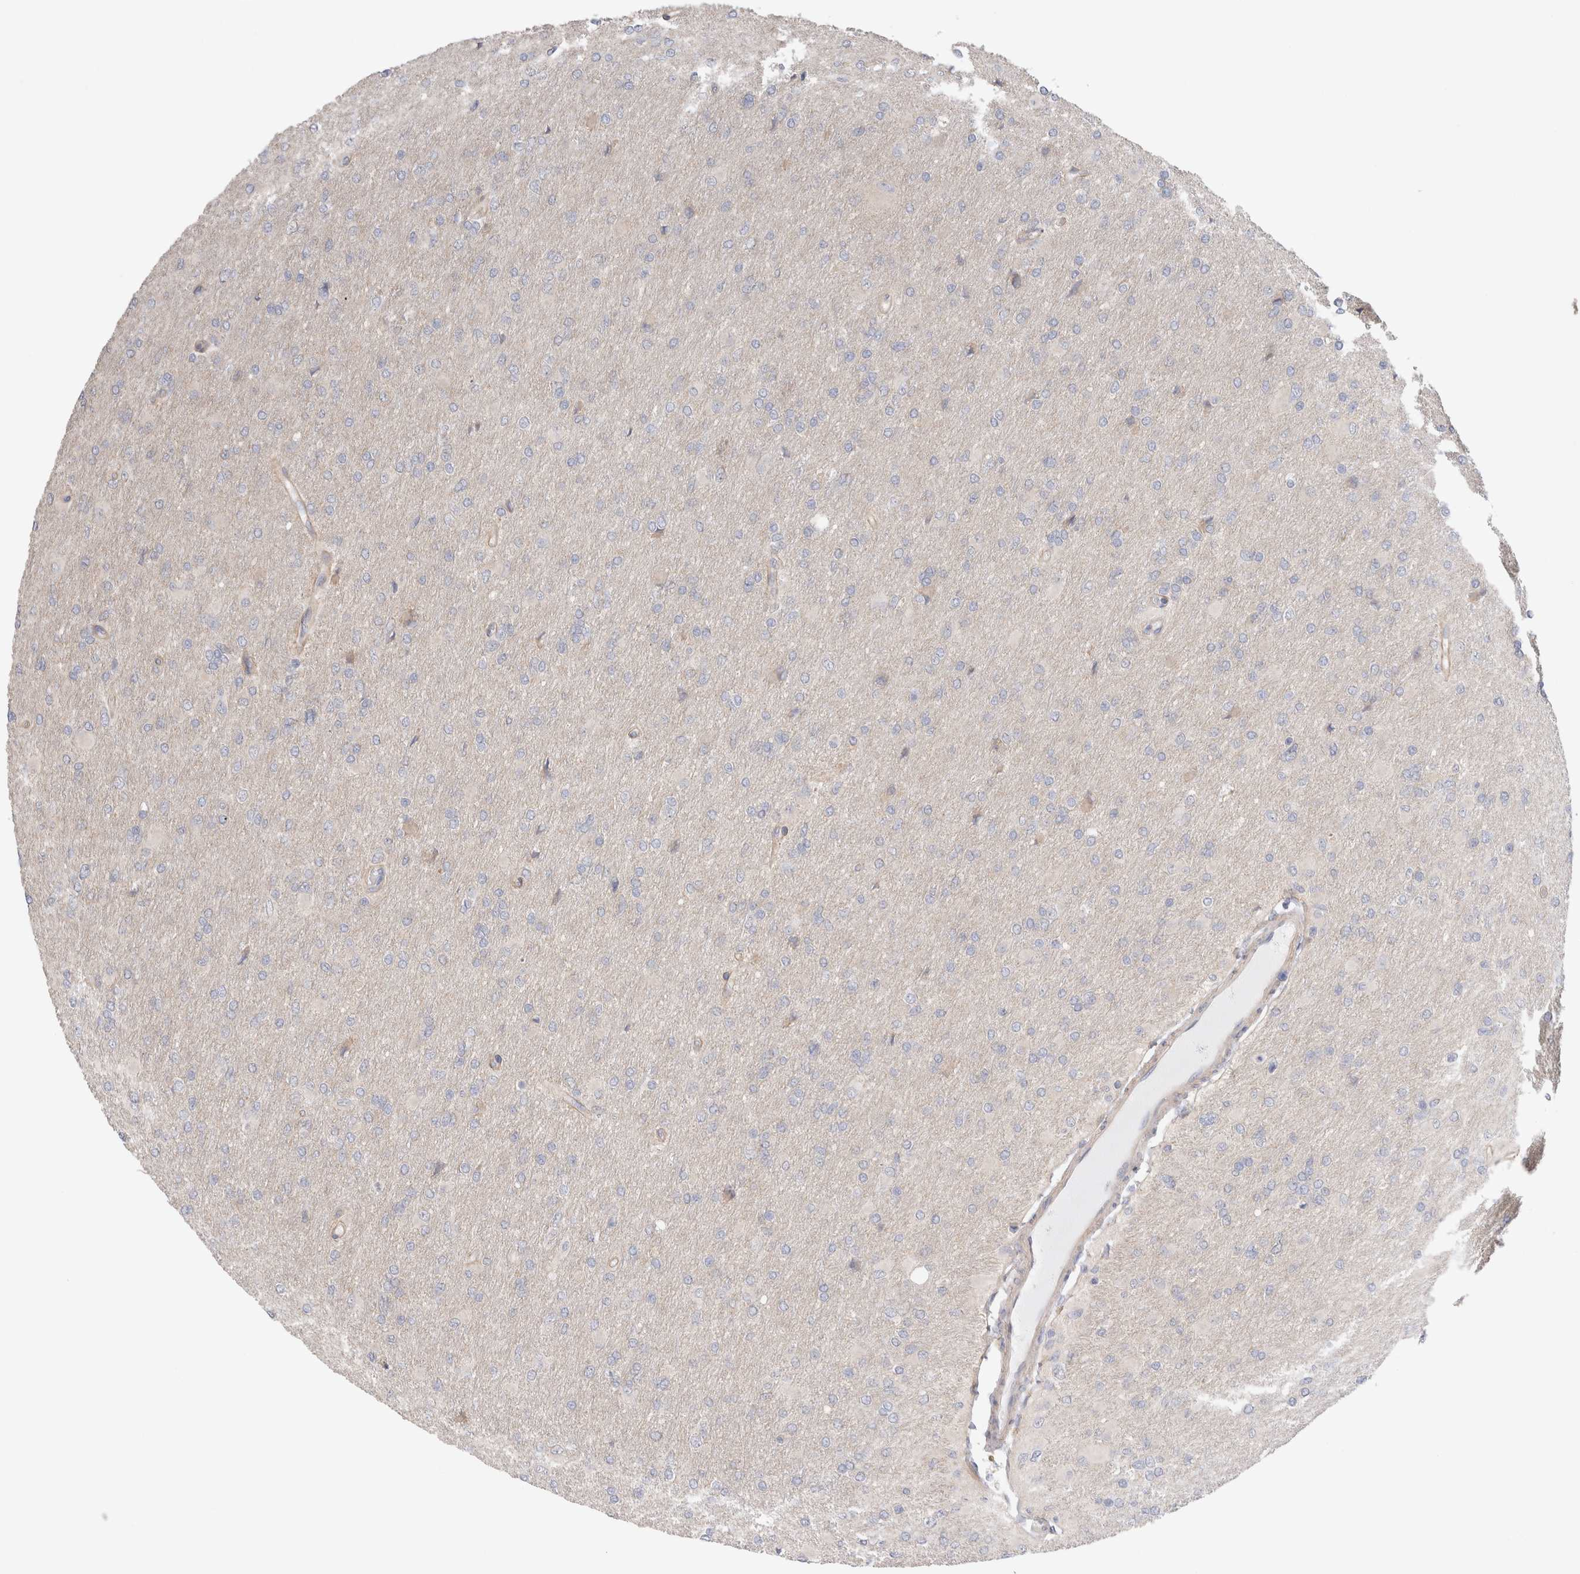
{"staining": {"intensity": "negative", "quantity": "none", "location": "none"}, "tissue": "glioma", "cell_type": "Tumor cells", "image_type": "cancer", "snomed": [{"axis": "morphology", "description": "Glioma, malignant, High grade"}, {"axis": "topography", "description": "Cerebral cortex"}], "caption": "There is no significant expression in tumor cells of malignant high-grade glioma.", "gene": "DMD", "patient": {"sex": "female", "age": 36}}